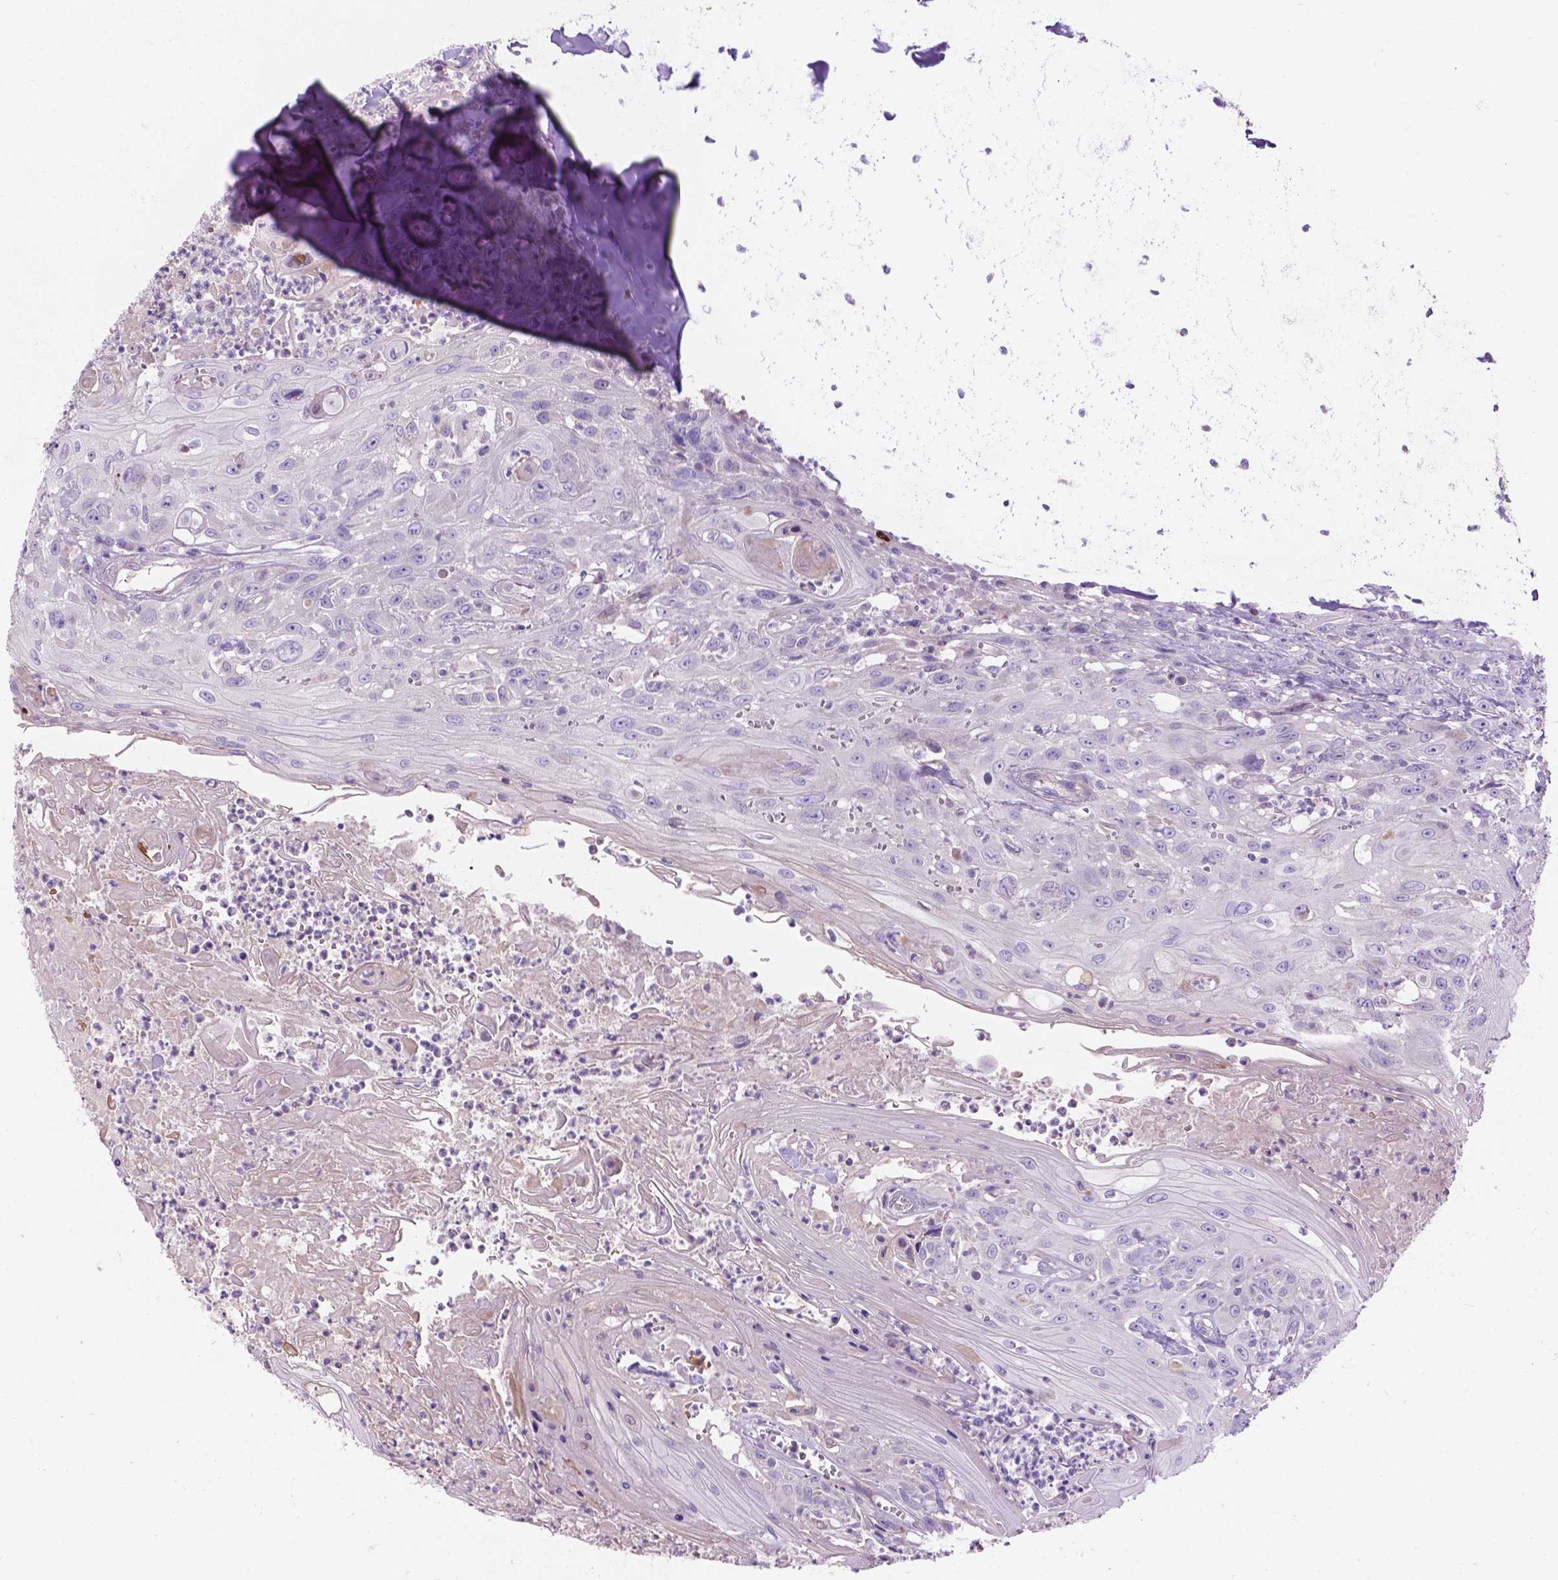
{"staining": {"intensity": "negative", "quantity": "none", "location": "none"}, "tissue": "head and neck cancer", "cell_type": "Tumor cells", "image_type": "cancer", "snomed": [{"axis": "morphology", "description": "Squamous cell carcinoma, NOS"}, {"axis": "topography", "description": "Skin"}, {"axis": "topography", "description": "Head-Neck"}], "caption": "Human head and neck squamous cell carcinoma stained for a protein using IHC reveals no expression in tumor cells.", "gene": "NOXO1", "patient": {"sex": "male", "age": 80}}